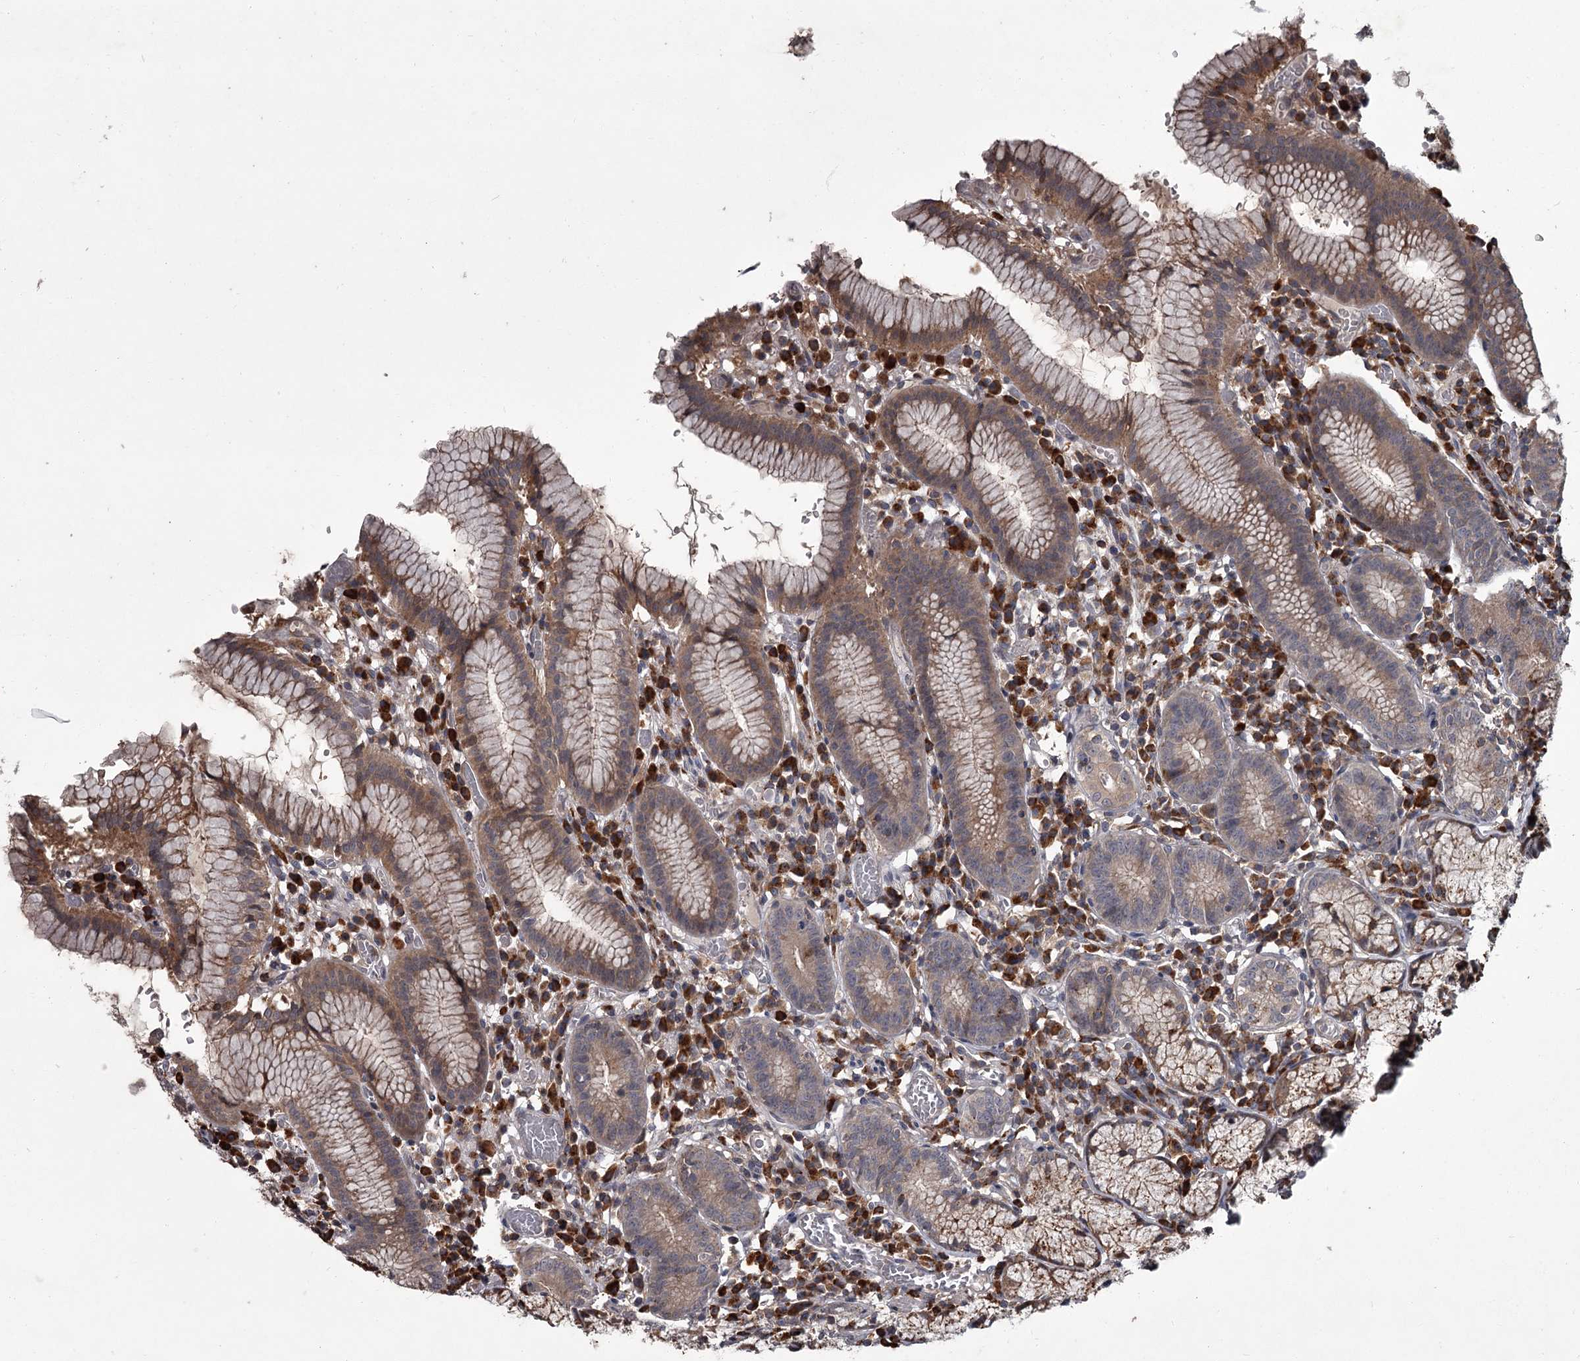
{"staining": {"intensity": "moderate", "quantity": ">75%", "location": "cytoplasmic/membranous"}, "tissue": "stomach", "cell_type": "Glandular cells", "image_type": "normal", "snomed": [{"axis": "morphology", "description": "Normal tissue, NOS"}, {"axis": "topography", "description": "Stomach"}], "caption": "Brown immunohistochemical staining in benign stomach shows moderate cytoplasmic/membranous expression in about >75% of glandular cells. Immunohistochemistry (ihc) stains the protein of interest in brown and the nuclei are stained blue.", "gene": "UNC93B1", "patient": {"sex": "male", "age": 55}}